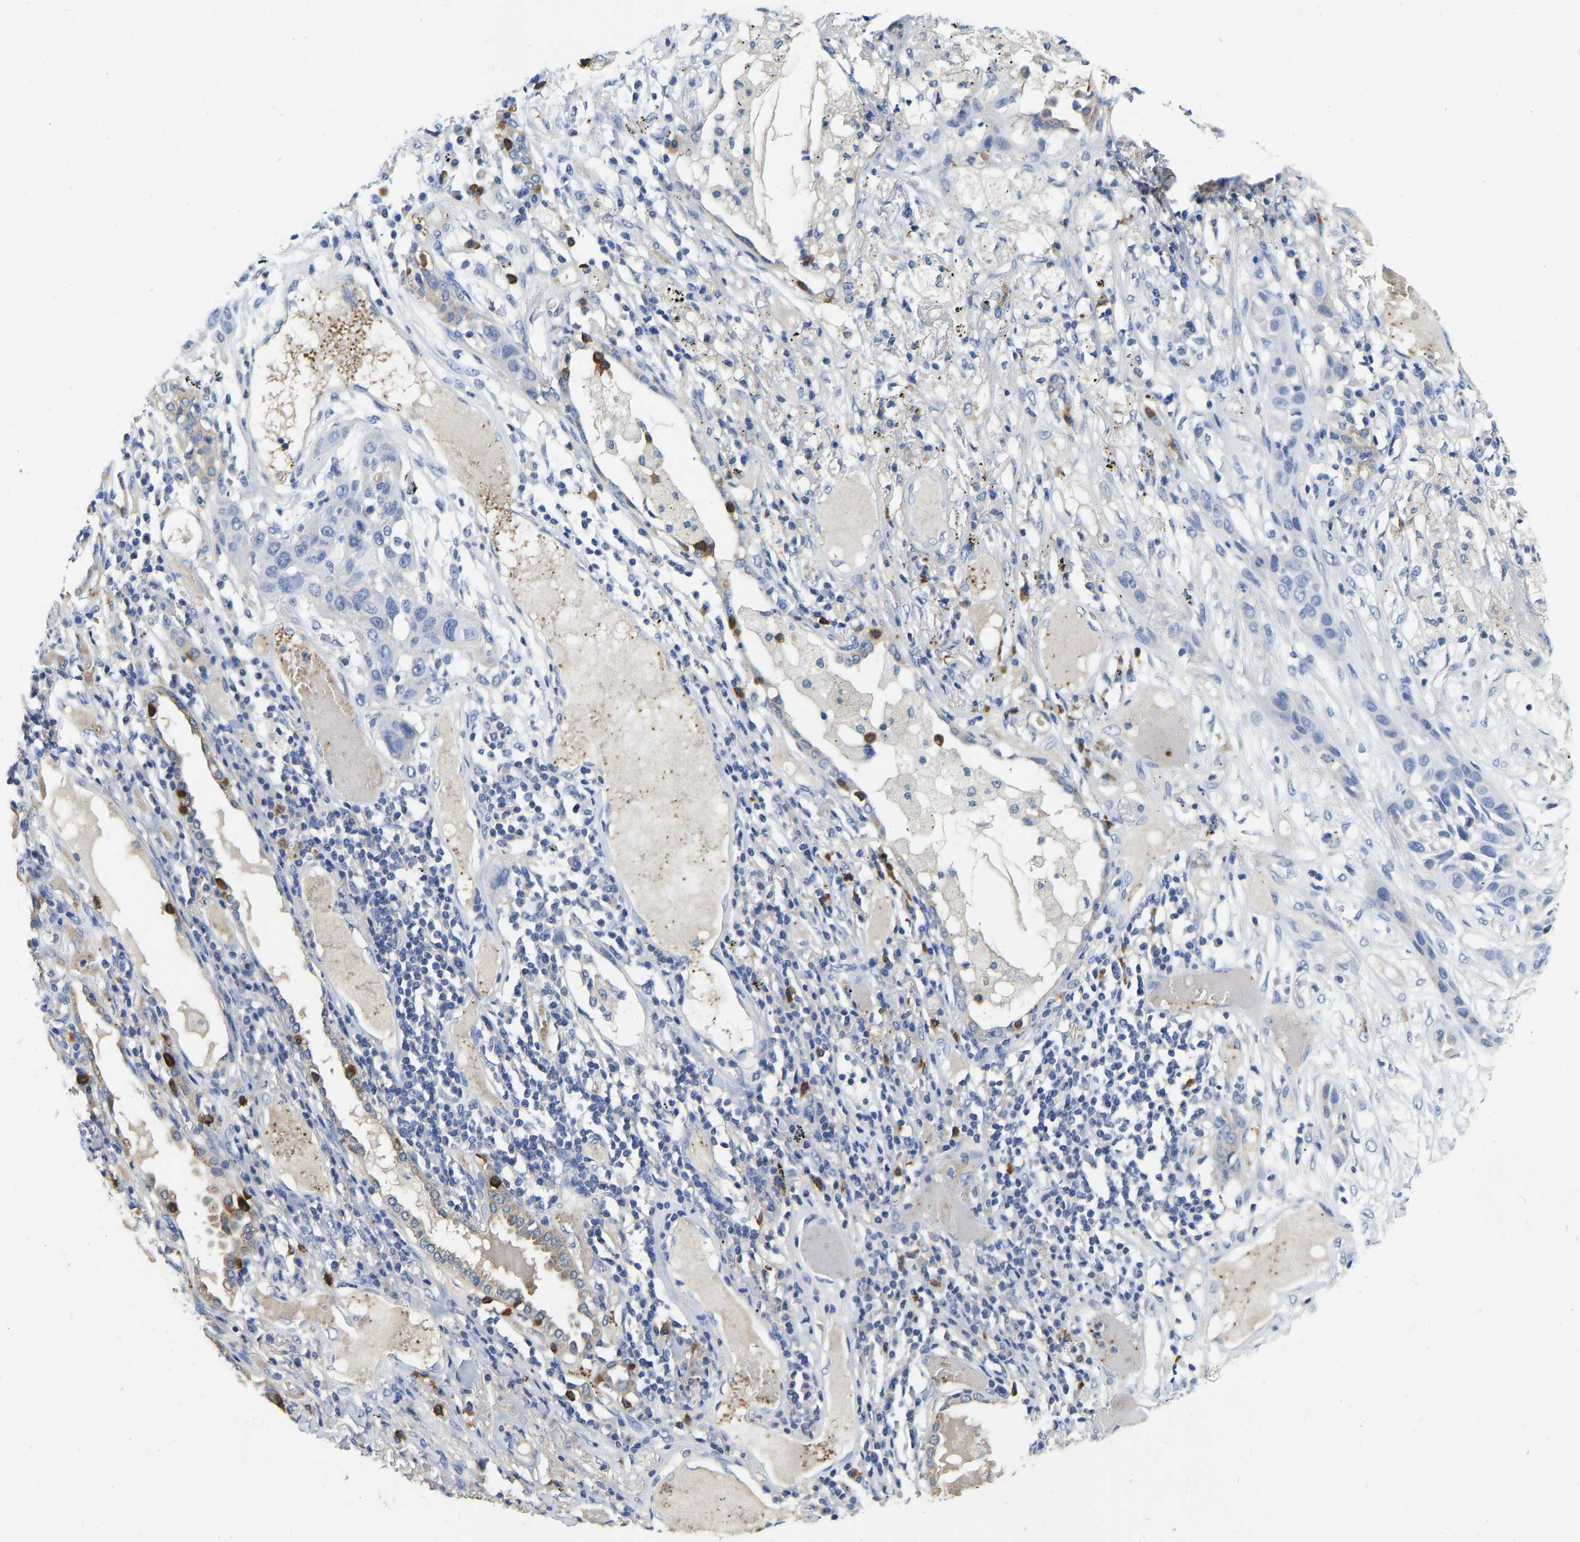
{"staining": {"intensity": "negative", "quantity": "none", "location": "none"}, "tissue": "lung cancer", "cell_type": "Tumor cells", "image_type": "cancer", "snomed": [{"axis": "morphology", "description": "Squamous cell carcinoma, NOS"}, {"axis": "topography", "description": "Lung"}], "caption": "The immunohistochemistry image has no significant expression in tumor cells of lung squamous cell carcinoma tissue.", "gene": "RAB27B", "patient": {"sex": "male", "age": 71}}